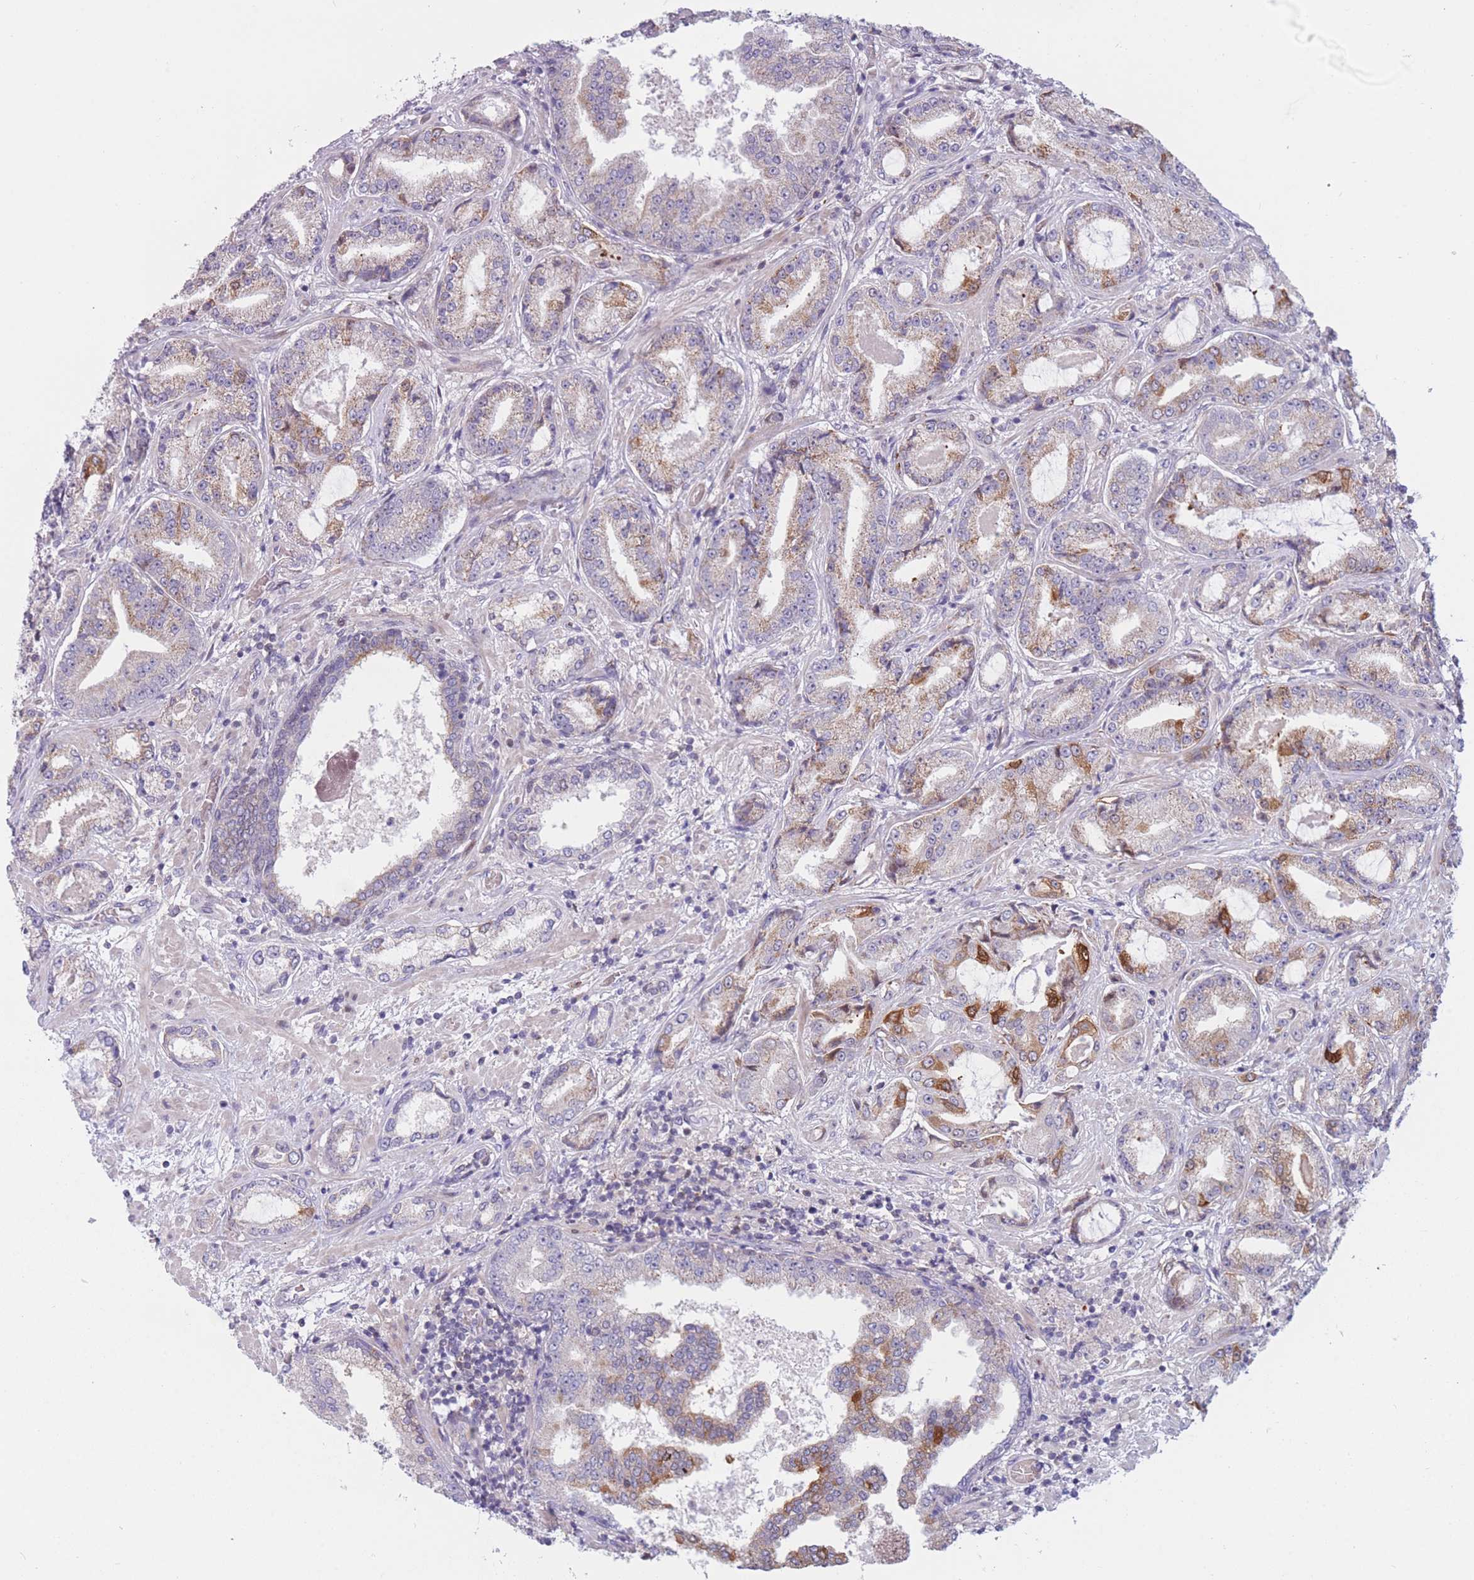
{"staining": {"intensity": "moderate", "quantity": "<25%", "location": "cytoplasmic/membranous"}, "tissue": "prostate cancer", "cell_type": "Tumor cells", "image_type": "cancer", "snomed": [{"axis": "morphology", "description": "Adenocarcinoma, High grade"}, {"axis": "topography", "description": "Prostate"}], "caption": "This histopathology image displays IHC staining of high-grade adenocarcinoma (prostate), with low moderate cytoplasmic/membranous expression in approximately <25% of tumor cells.", "gene": "PDE4A", "patient": {"sex": "male", "age": 68}}